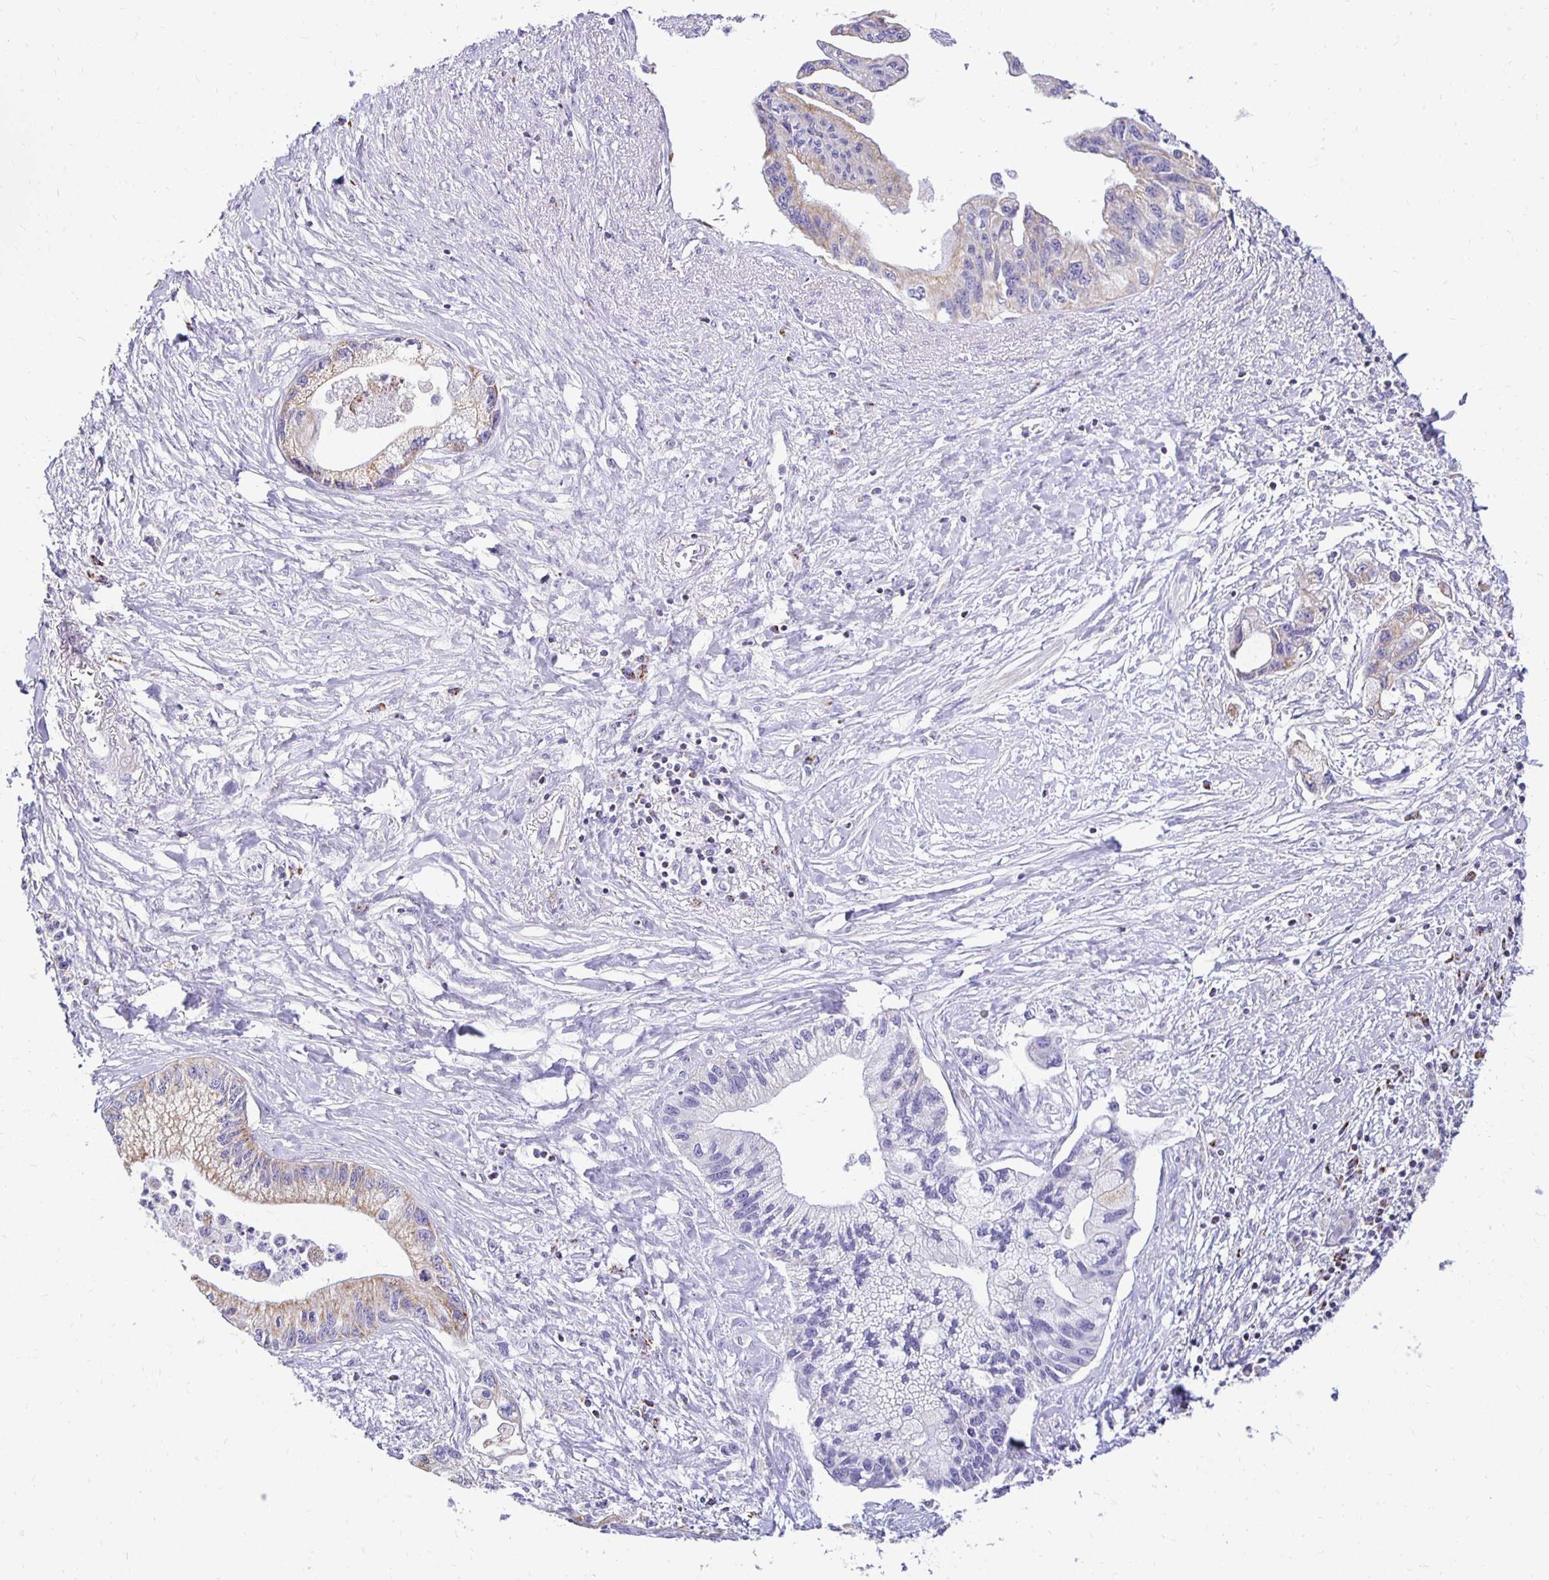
{"staining": {"intensity": "weak", "quantity": "25%-75%", "location": "cytoplasmic/membranous"}, "tissue": "pancreatic cancer", "cell_type": "Tumor cells", "image_type": "cancer", "snomed": [{"axis": "morphology", "description": "Adenocarcinoma, NOS"}, {"axis": "topography", "description": "Pancreas"}], "caption": "Pancreatic cancer stained for a protein reveals weak cytoplasmic/membranous positivity in tumor cells.", "gene": "PLAAT2", "patient": {"sex": "male", "age": 61}}